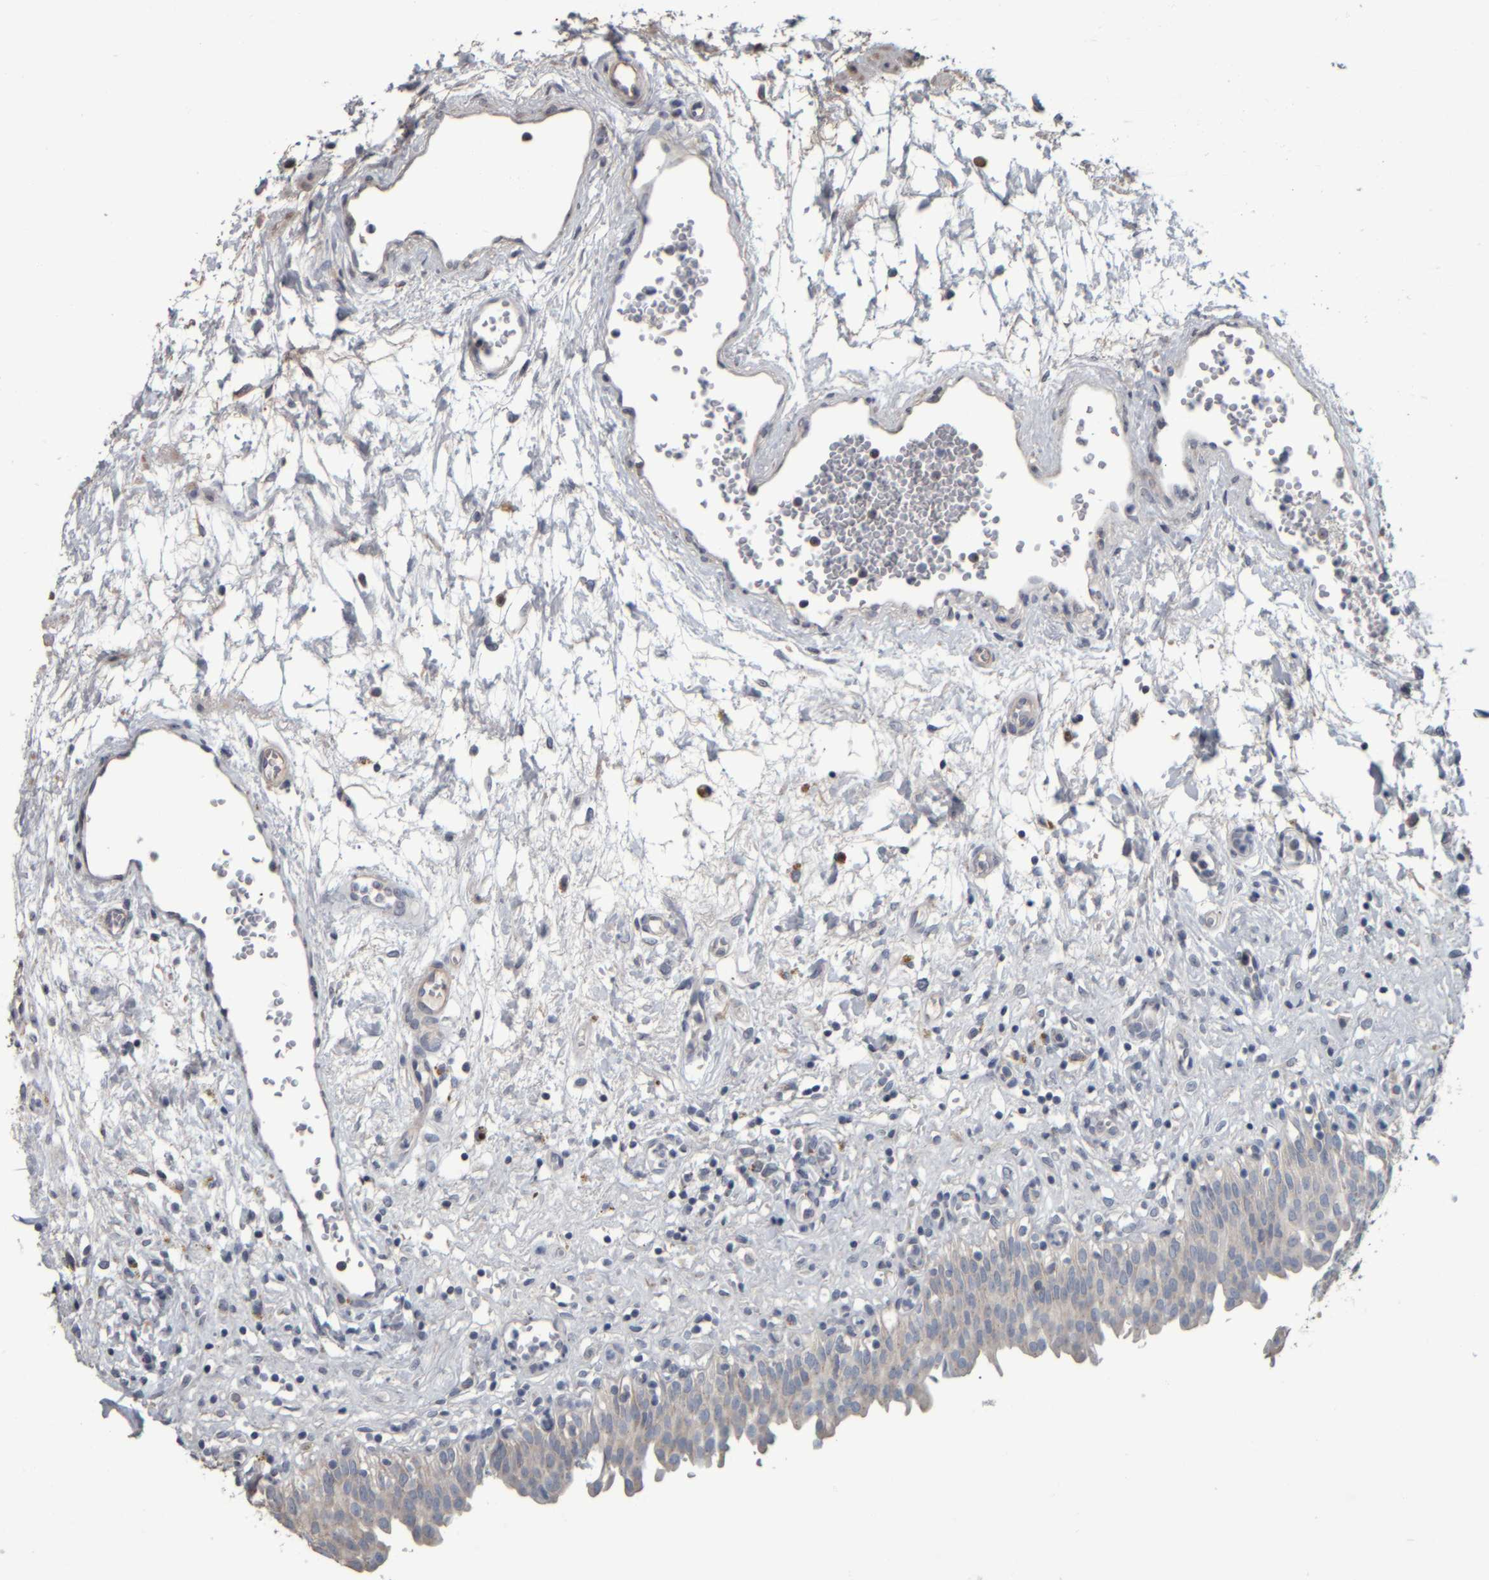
{"staining": {"intensity": "weak", "quantity": "25%-75%", "location": "cytoplasmic/membranous"}, "tissue": "urinary bladder", "cell_type": "Urothelial cells", "image_type": "normal", "snomed": [{"axis": "morphology", "description": "Urothelial carcinoma, High grade"}, {"axis": "topography", "description": "Urinary bladder"}], "caption": "Urinary bladder stained with DAB (3,3'-diaminobenzidine) immunohistochemistry displays low levels of weak cytoplasmic/membranous positivity in about 25%-75% of urothelial cells. (DAB = brown stain, brightfield microscopy at high magnification).", "gene": "CAVIN4", "patient": {"sex": "male", "age": 46}}